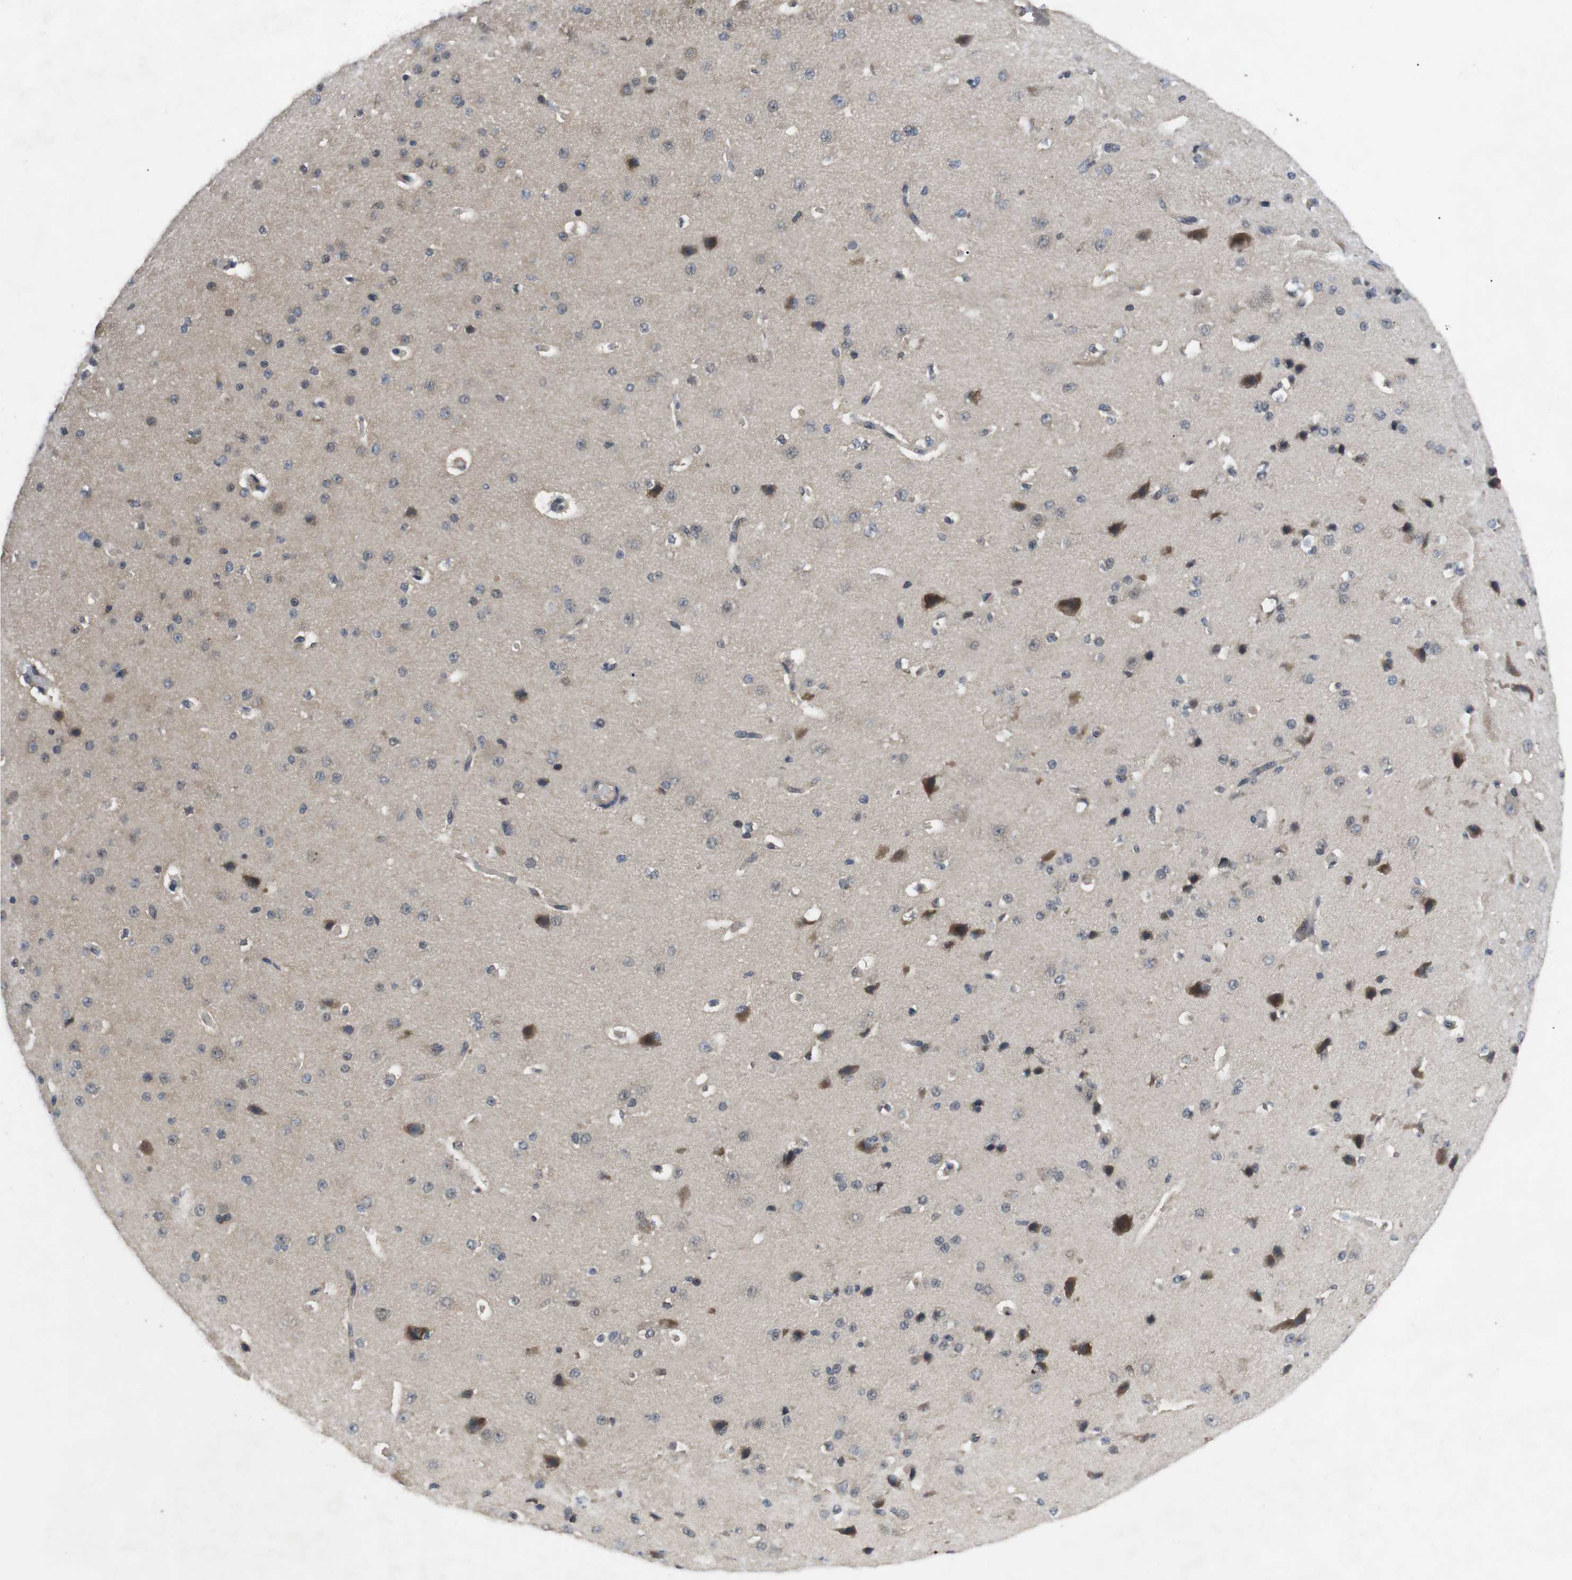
{"staining": {"intensity": "negative", "quantity": "none", "location": "none"}, "tissue": "cerebral cortex", "cell_type": "Endothelial cells", "image_type": "normal", "snomed": [{"axis": "morphology", "description": "Normal tissue, NOS"}, {"axis": "morphology", "description": "Developmental malformation"}, {"axis": "topography", "description": "Cerebral cortex"}], "caption": "Endothelial cells are negative for protein expression in unremarkable human cerebral cortex.", "gene": "ADGRL3", "patient": {"sex": "female", "age": 30}}